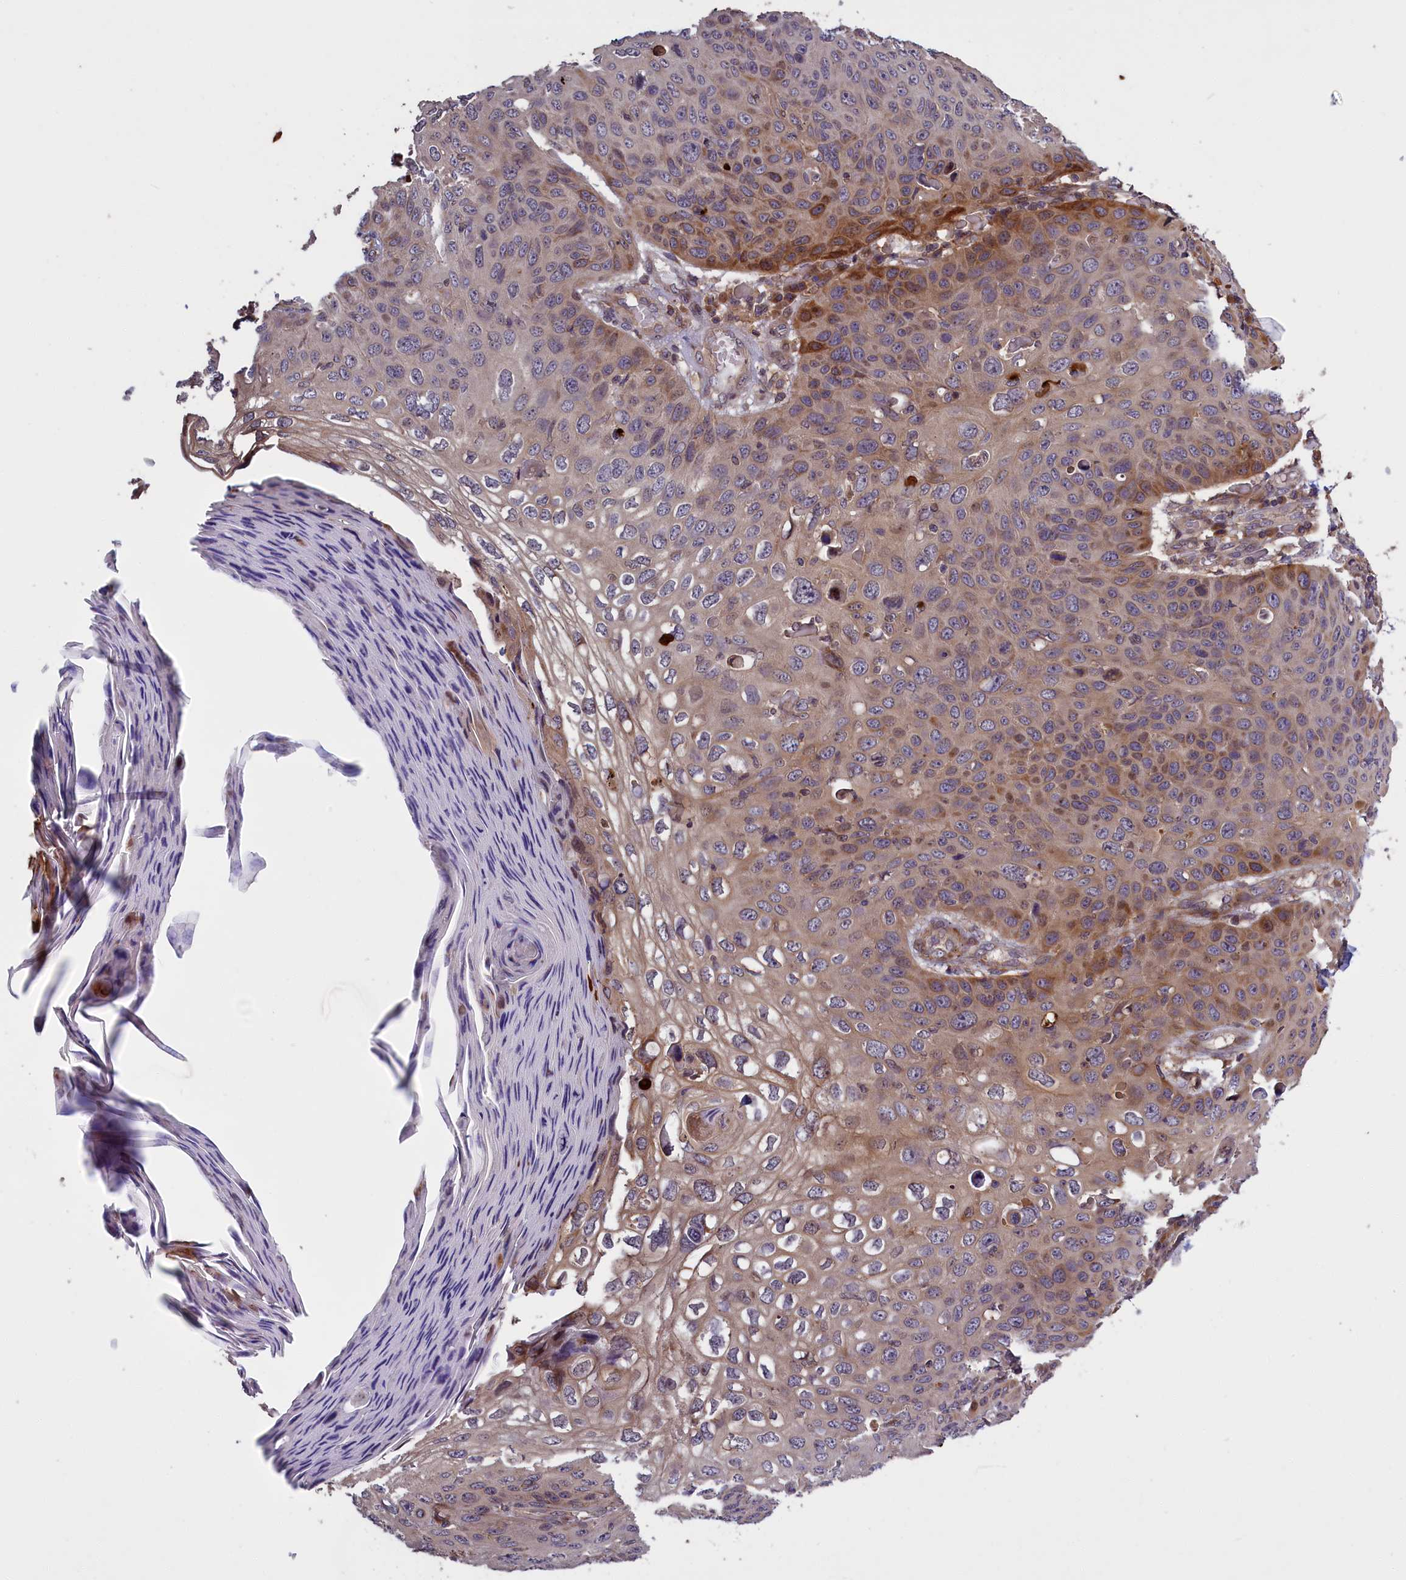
{"staining": {"intensity": "moderate", "quantity": "<25%", "location": "cytoplasmic/membranous"}, "tissue": "skin cancer", "cell_type": "Tumor cells", "image_type": "cancer", "snomed": [{"axis": "morphology", "description": "Squamous cell carcinoma, NOS"}, {"axis": "topography", "description": "Skin"}], "caption": "About <25% of tumor cells in skin cancer reveal moderate cytoplasmic/membranous protein staining as visualized by brown immunohistochemical staining.", "gene": "DENND1B", "patient": {"sex": "female", "age": 90}}